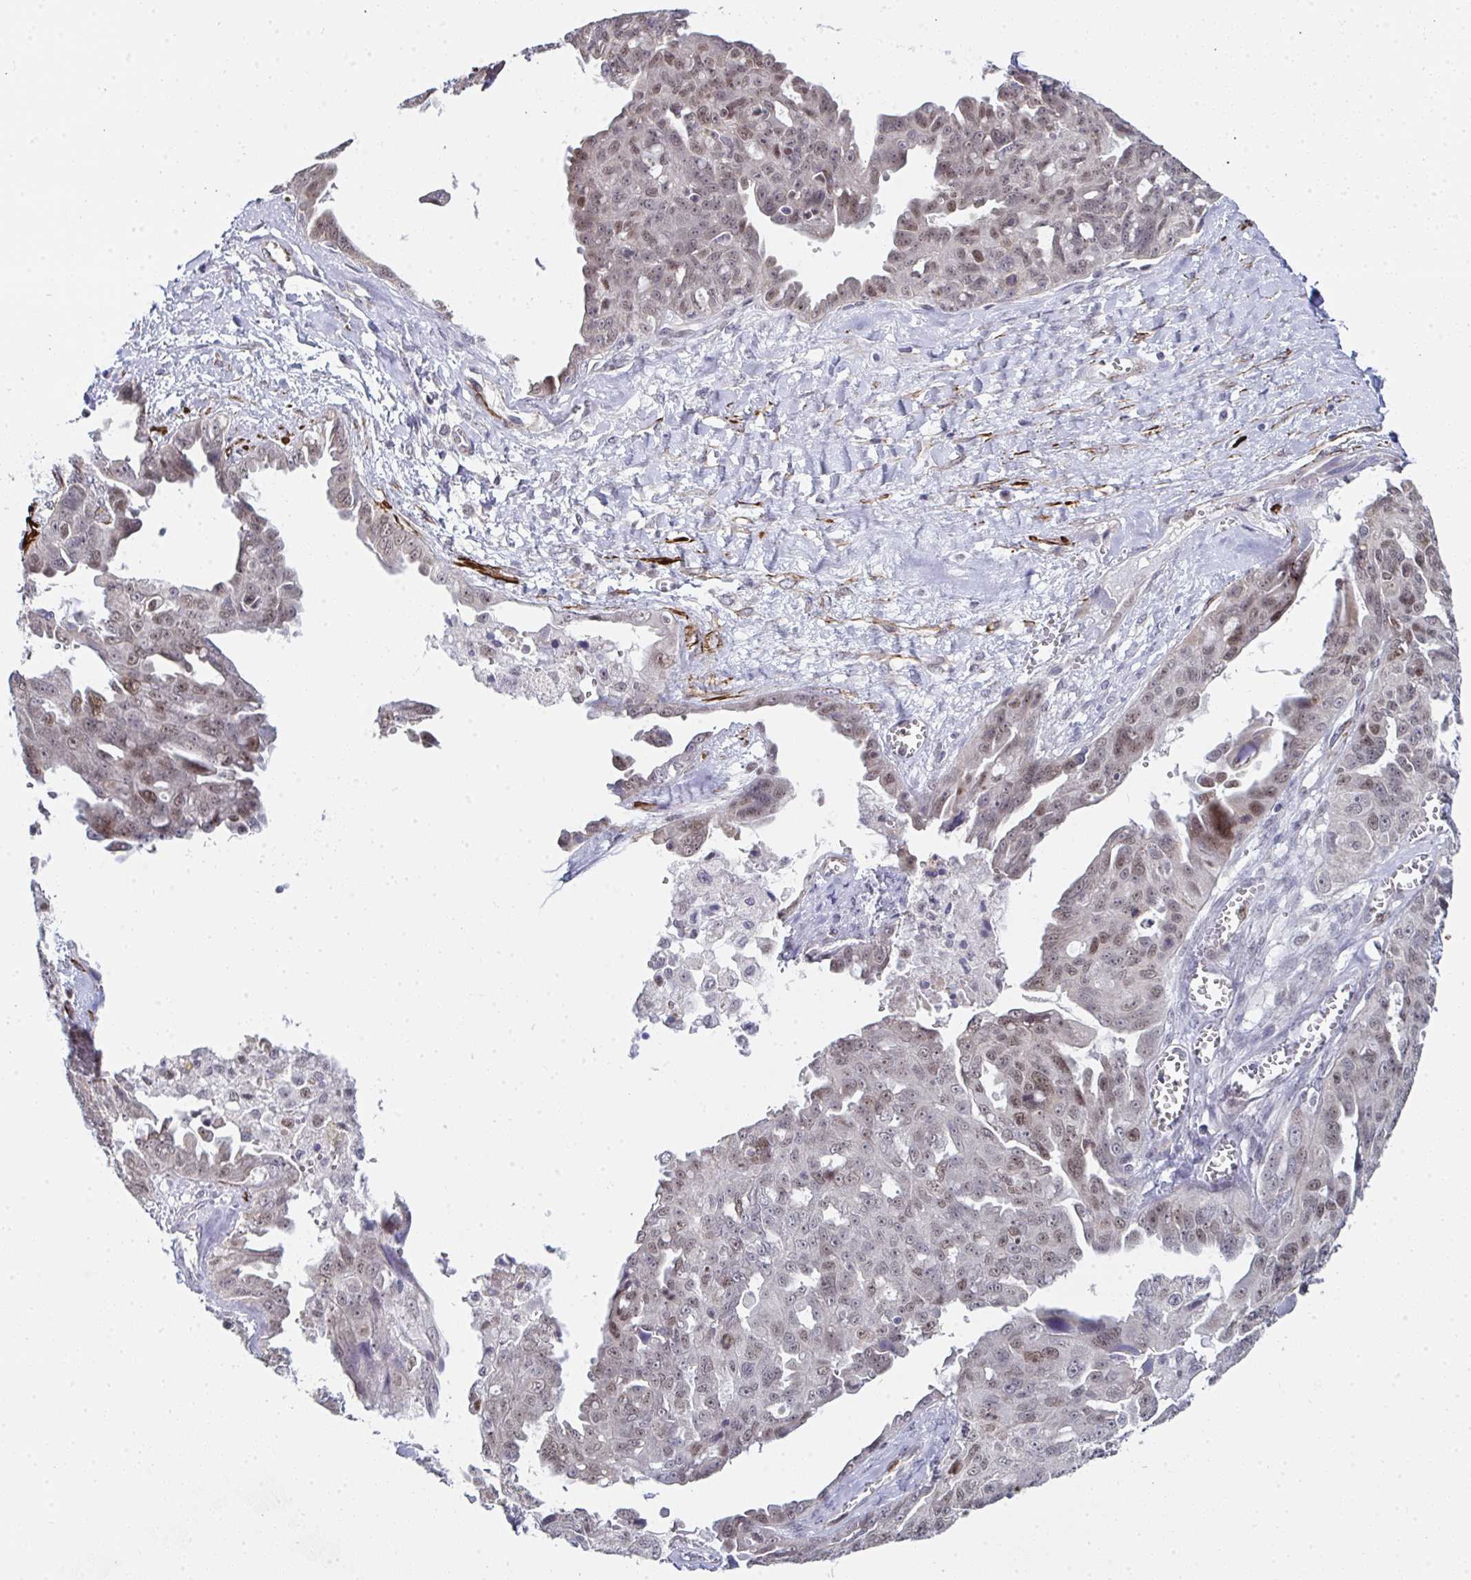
{"staining": {"intensity": "weak", "quantity": "25%-75%", "location": "nuclear"}, "tissue": "ovarian cancer", "cell_type": "Tumor cells", "image_type": "cancer", "snomed": [{"axis": "morphology", "description": "Carcinoma, endometroid"}, {"axis": "topography", "description": "Ovary"}], "caption": "There is low levels of weak nuclear staining in tumor cells of ovarian cancer, as demonstrated by immunohistochemical staining (brown color).", "gene": "GINS2", "patient": {"sex": "female", "age": 70}}